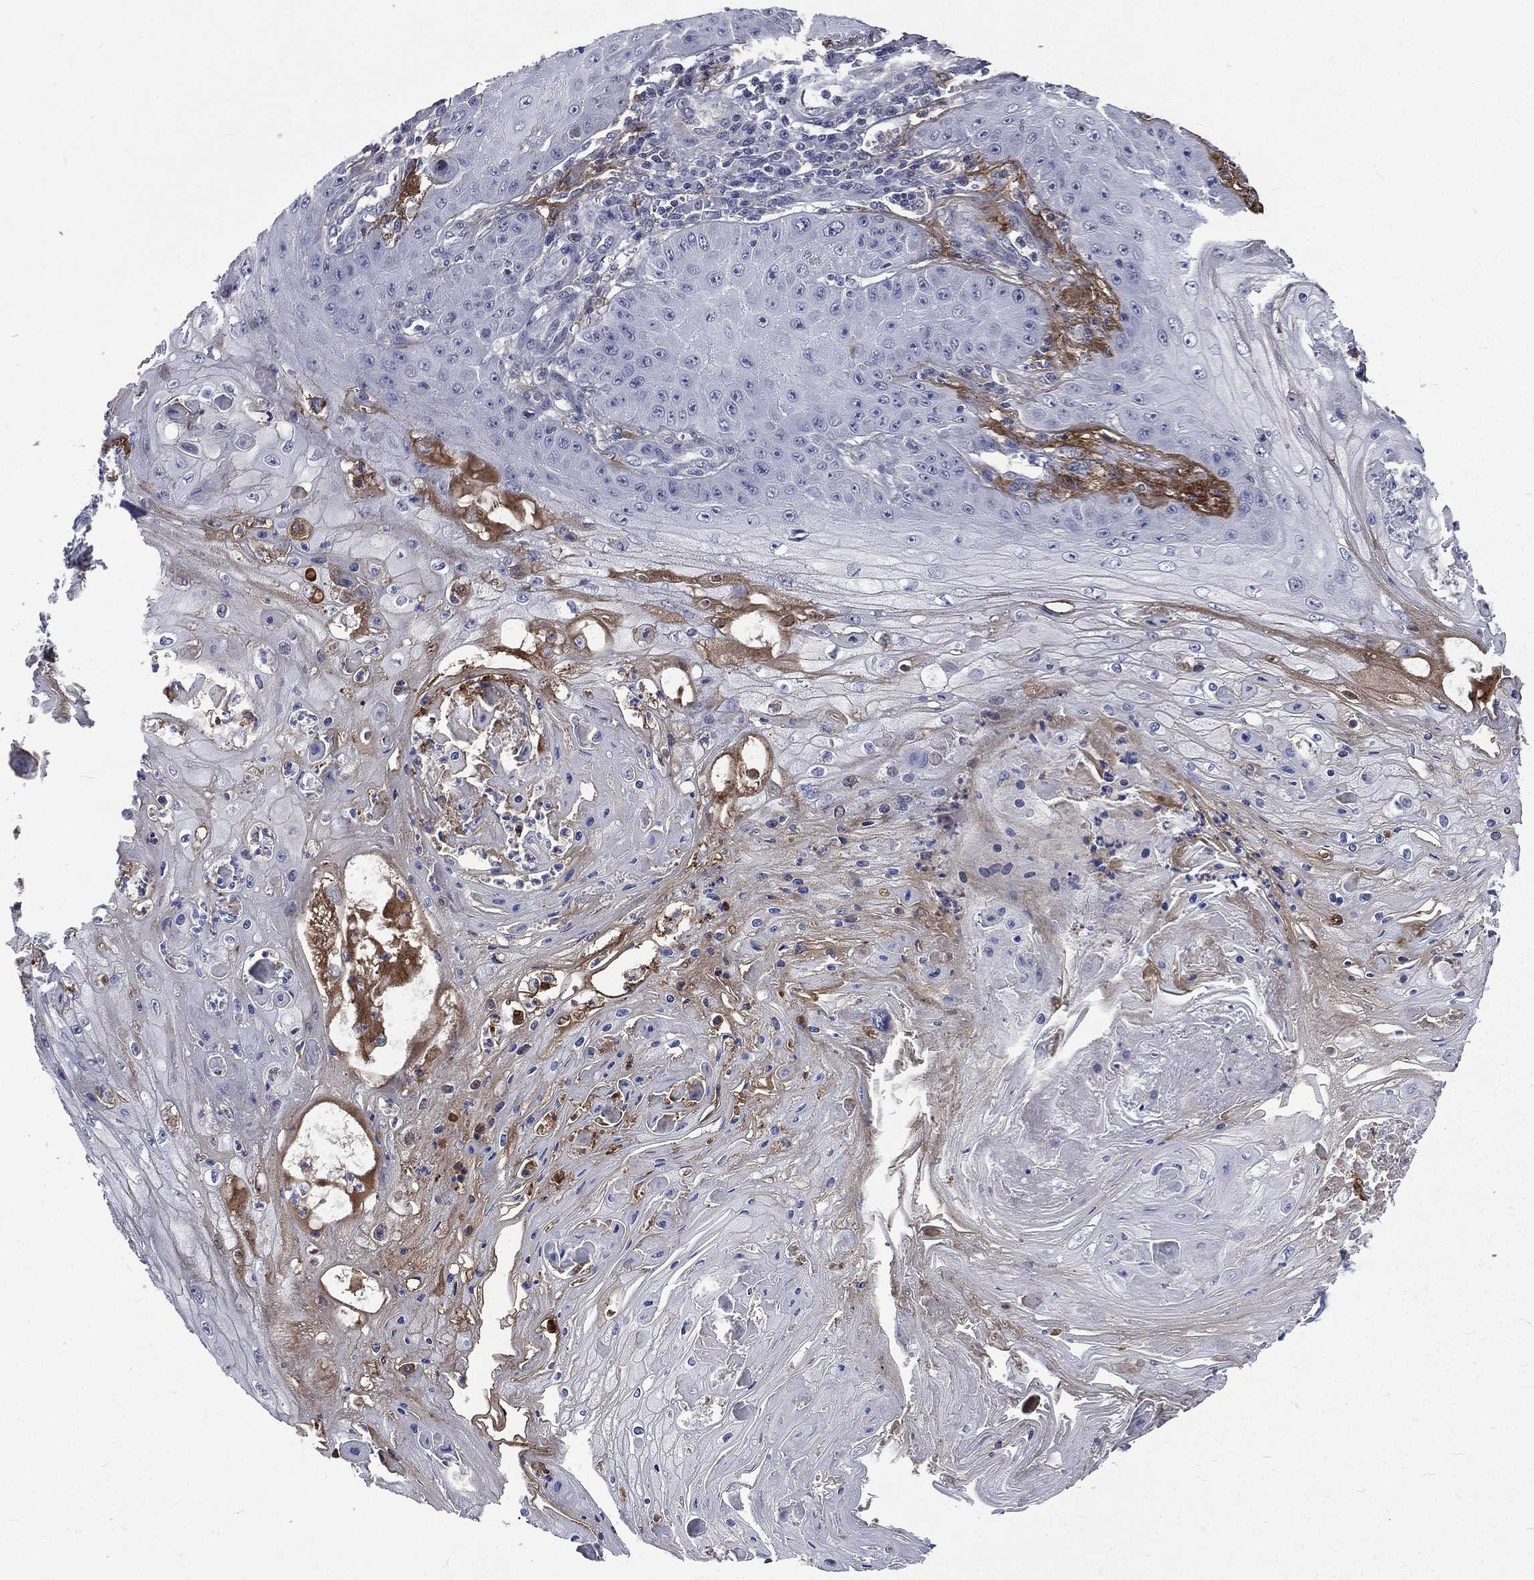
{"staining": {"intensity": "negative", "quantity": "none", "location": "none"}, "tissue": "skin cancer", "cell_type": "Tumor cells", "image_type": "cancer", "snomed": [{"axis": "morphology", "description": "Squamous cell carcinoma, NOS"}, {"axis": "topography", "description": "Skin"}], "caption": "Image shows no protein expression in tumor cells of squamous cell carcinoma (skin) tissue.", "gene": "FGG", "patient": {"sex": "male", "age": 70}}